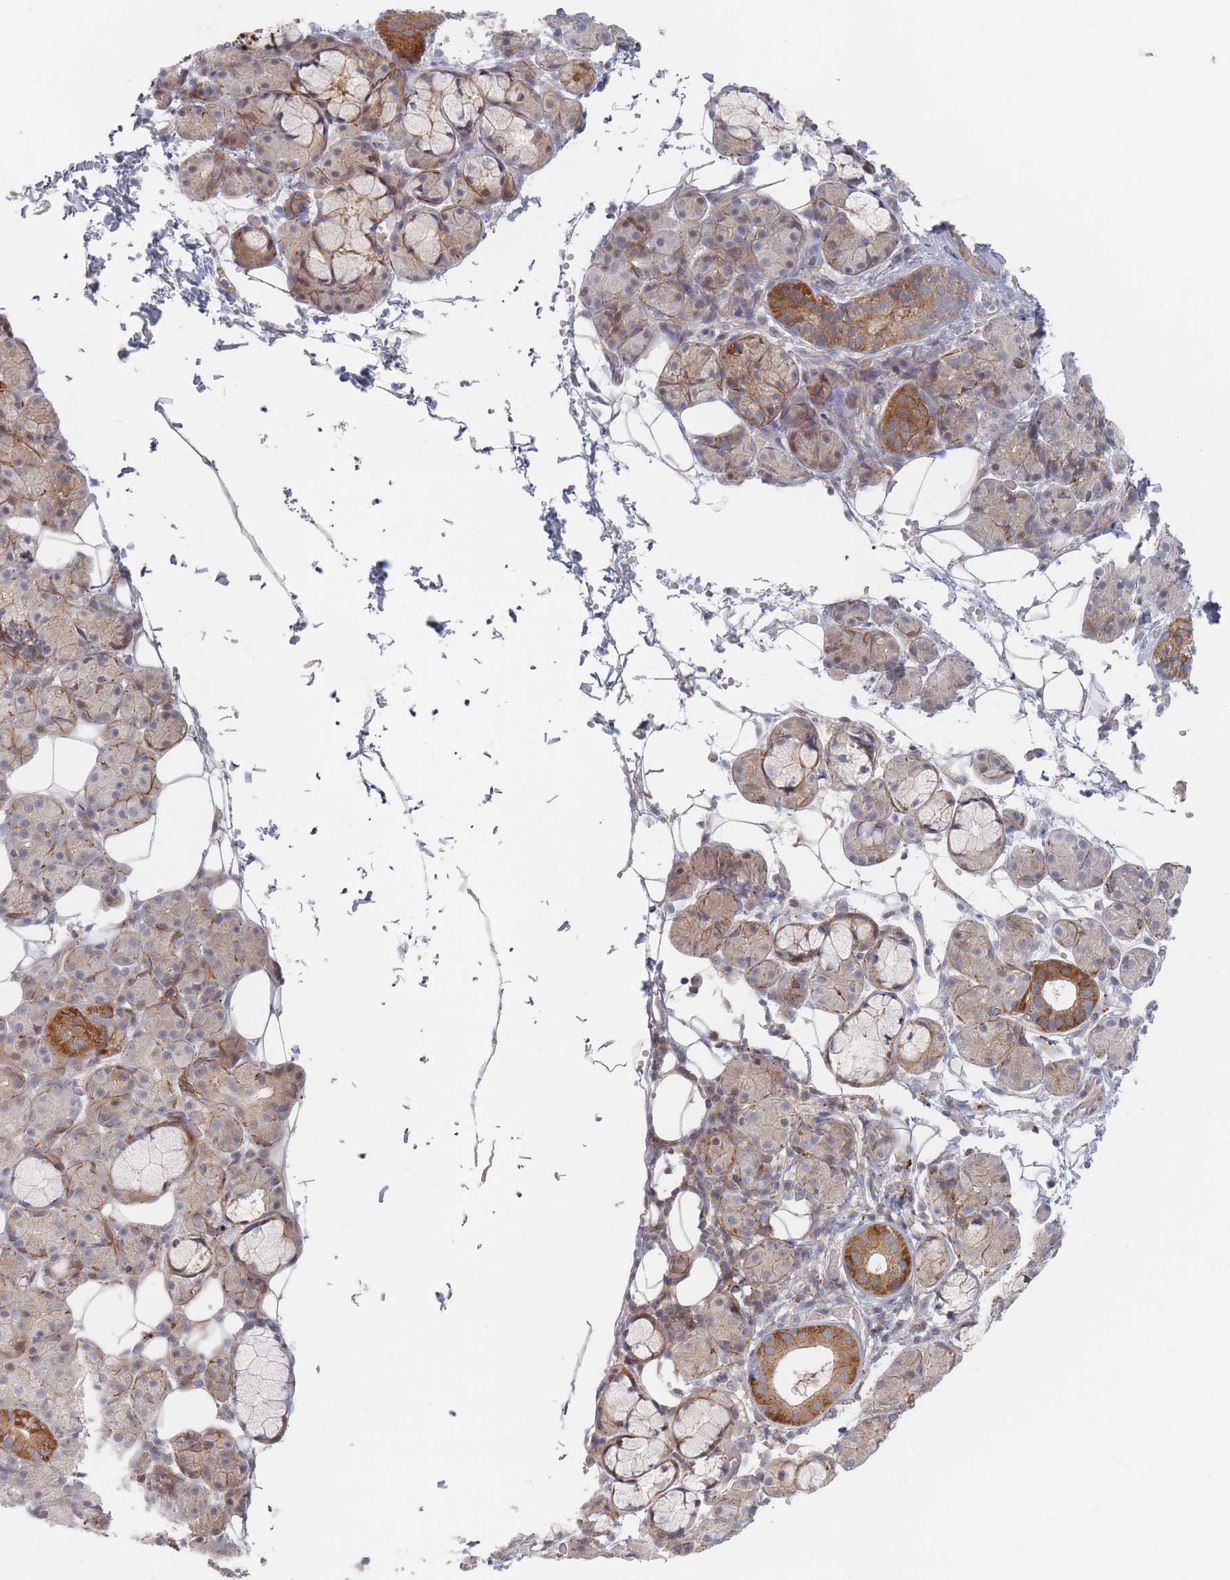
{"staining": {"intensity": "moderate", "quantity": "25%-75%", "location": "cytoplasmic/membranous"}, "tissue": "salivary gland", "cell_type": "Glandular cells", "image_type": "normal", "snomed": [{"axis": "morphology", "description": "Normal tissue, NOS"}, {"axis": "topography", "description": "Salivary gland"}], "caption": "High-magnification brightfield microscopy of benign salivary gland stained with DAB (3,3'-diaminobenzidine) (brown) and counterstained with hematoxylin (blue). glandular cells exhibit moderate cytoplasmic/membranous positivity is seen in approximately25%-75% of cells.", "gene": "ZKSCAN7", "patient": {"sex": "male", "age": 63}}